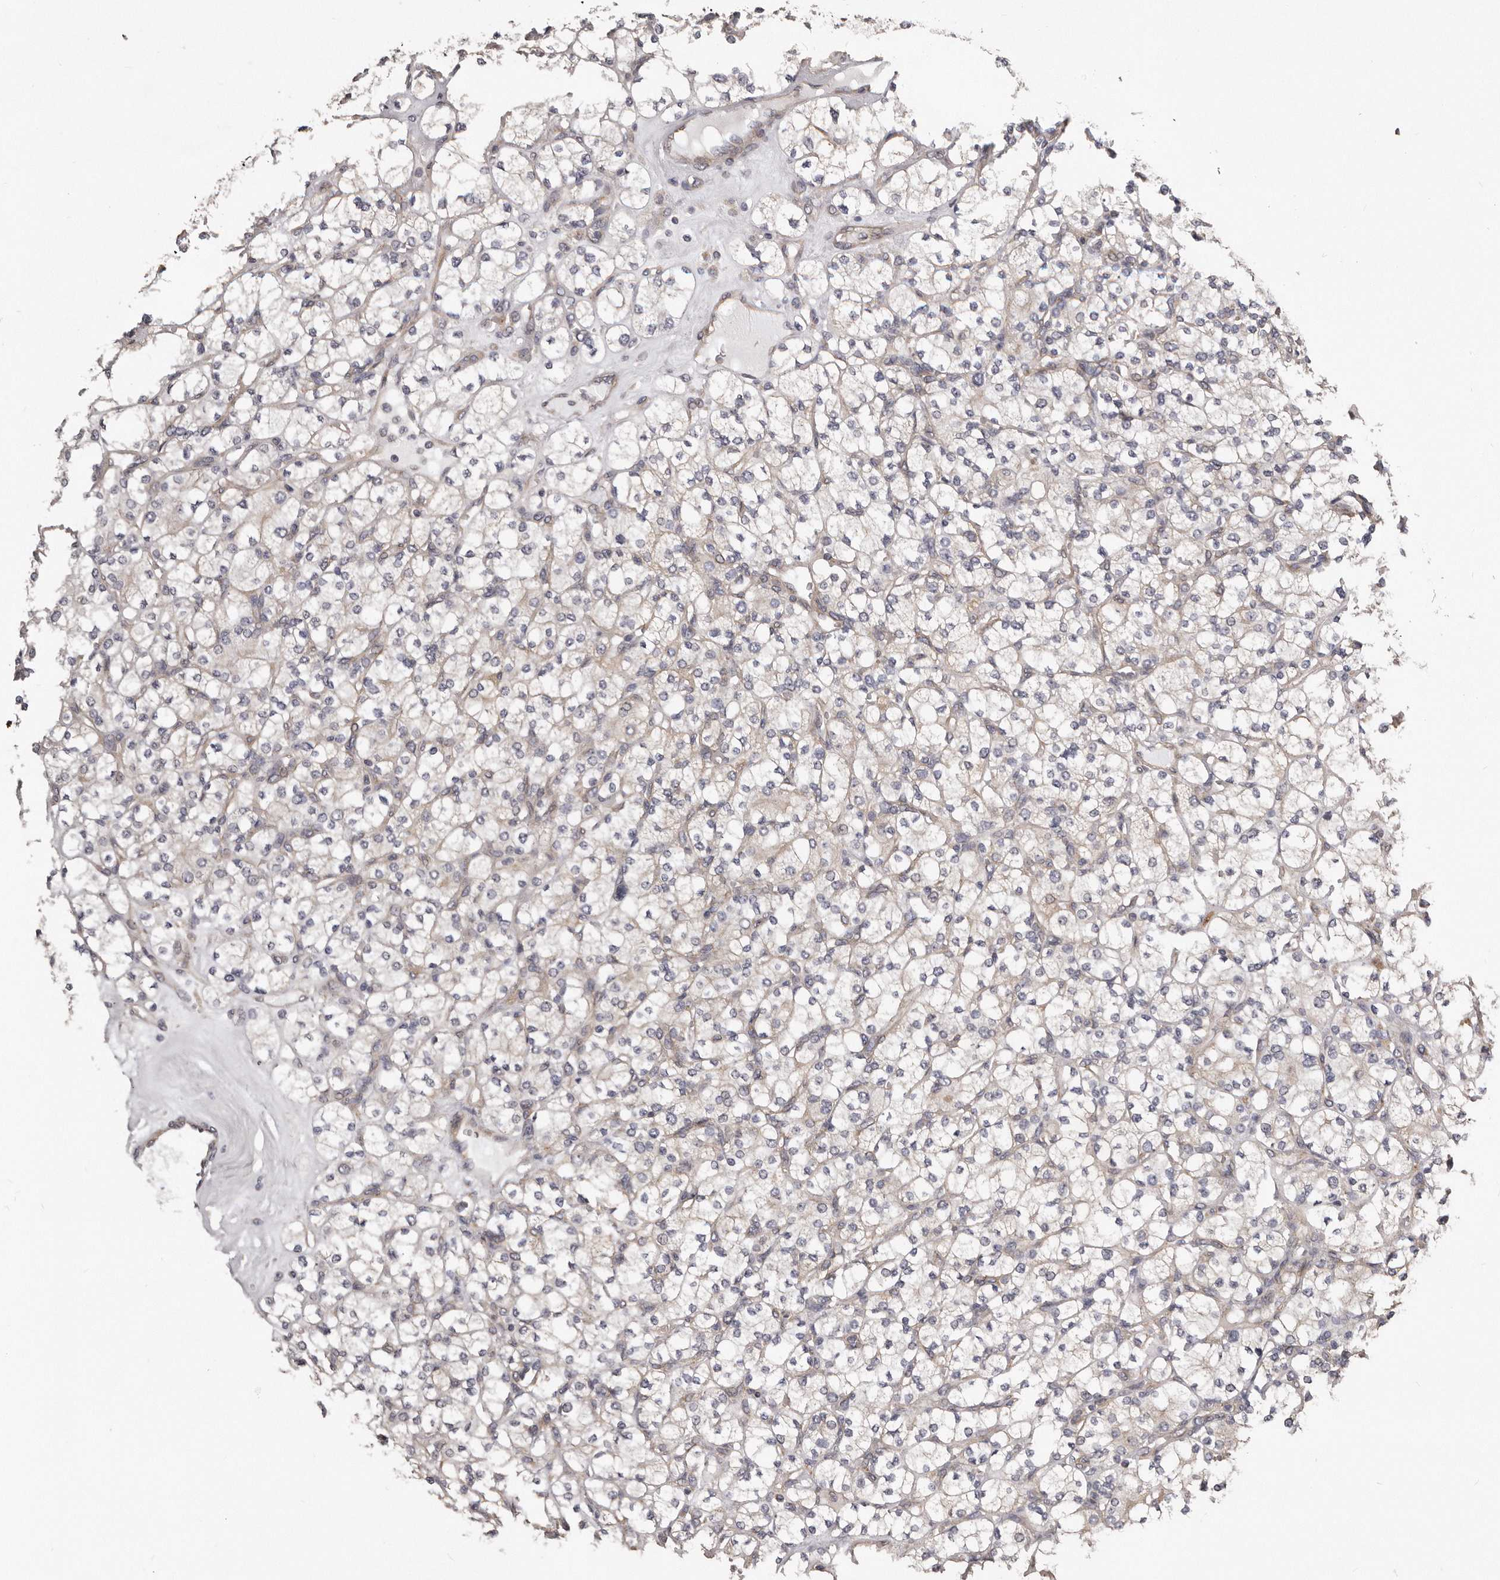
{"staining": {"intensity": "negative", "quantity": "none", "location": "none"}, "tissue": "renal cancer", "cell_type": "Tumor cells", "image_type": "cancer", "snomed": [{"axis": "morphology", "description": "Adenocarcinoma, NOS"}, {"axis": "topography", "description": "Kidney"}], "caption": "This is an immunohistochemistry image of renal adenocarcinoma. There is no expression in tumor cells.", "gene": "ARMCX1", "patient": {"sex": "male", "age": 77}}